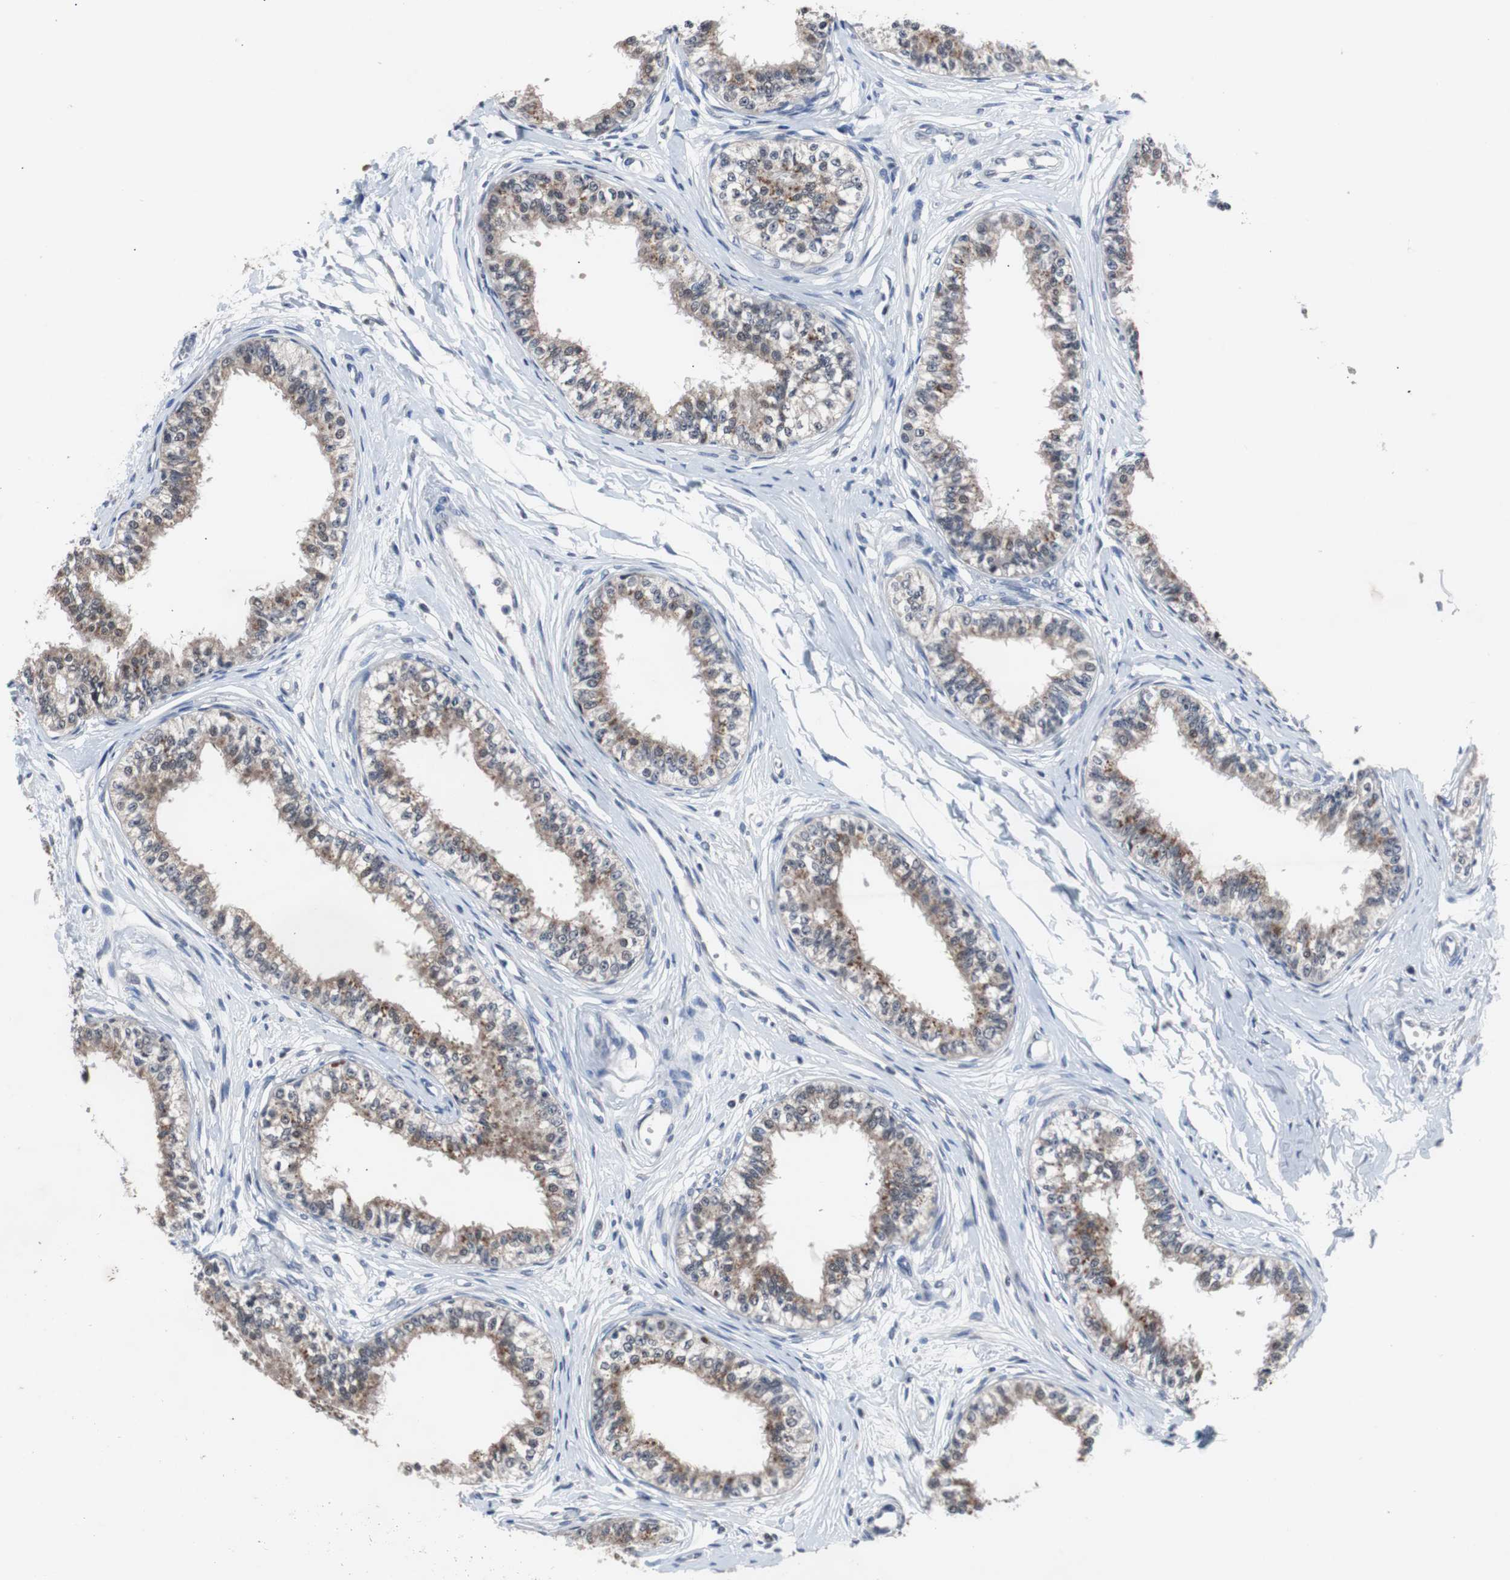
{"staining": {"intensity": "moderate", "quantity": ">75%", "location": "cytoplasmic/membranous,nuclear"}, "tissue": "epididymis", "cell_type": "Glandular cells", "image_type": "normal", "snomed": [{"axis": "morphology", "description": "Normal tissue, NOS"}, {"axis": "morphology", "description": "Adenocarcinoma, metastatic, NOS"}, {"axis": "topography", "description": "Testis"}, {"axis": "topography", "description": "Epididymis"}], "caption": "Immunohistochemical staining of benign epididymis reveals moderate cytoplasmic/membranous,nuclear protein staining in approximately >75% of glandular cells. The protein of interest is shown in brown color, while the nuclei are stained blue.", "gene": "RBM47", "patient": {"sex": "male", "age": 26}}